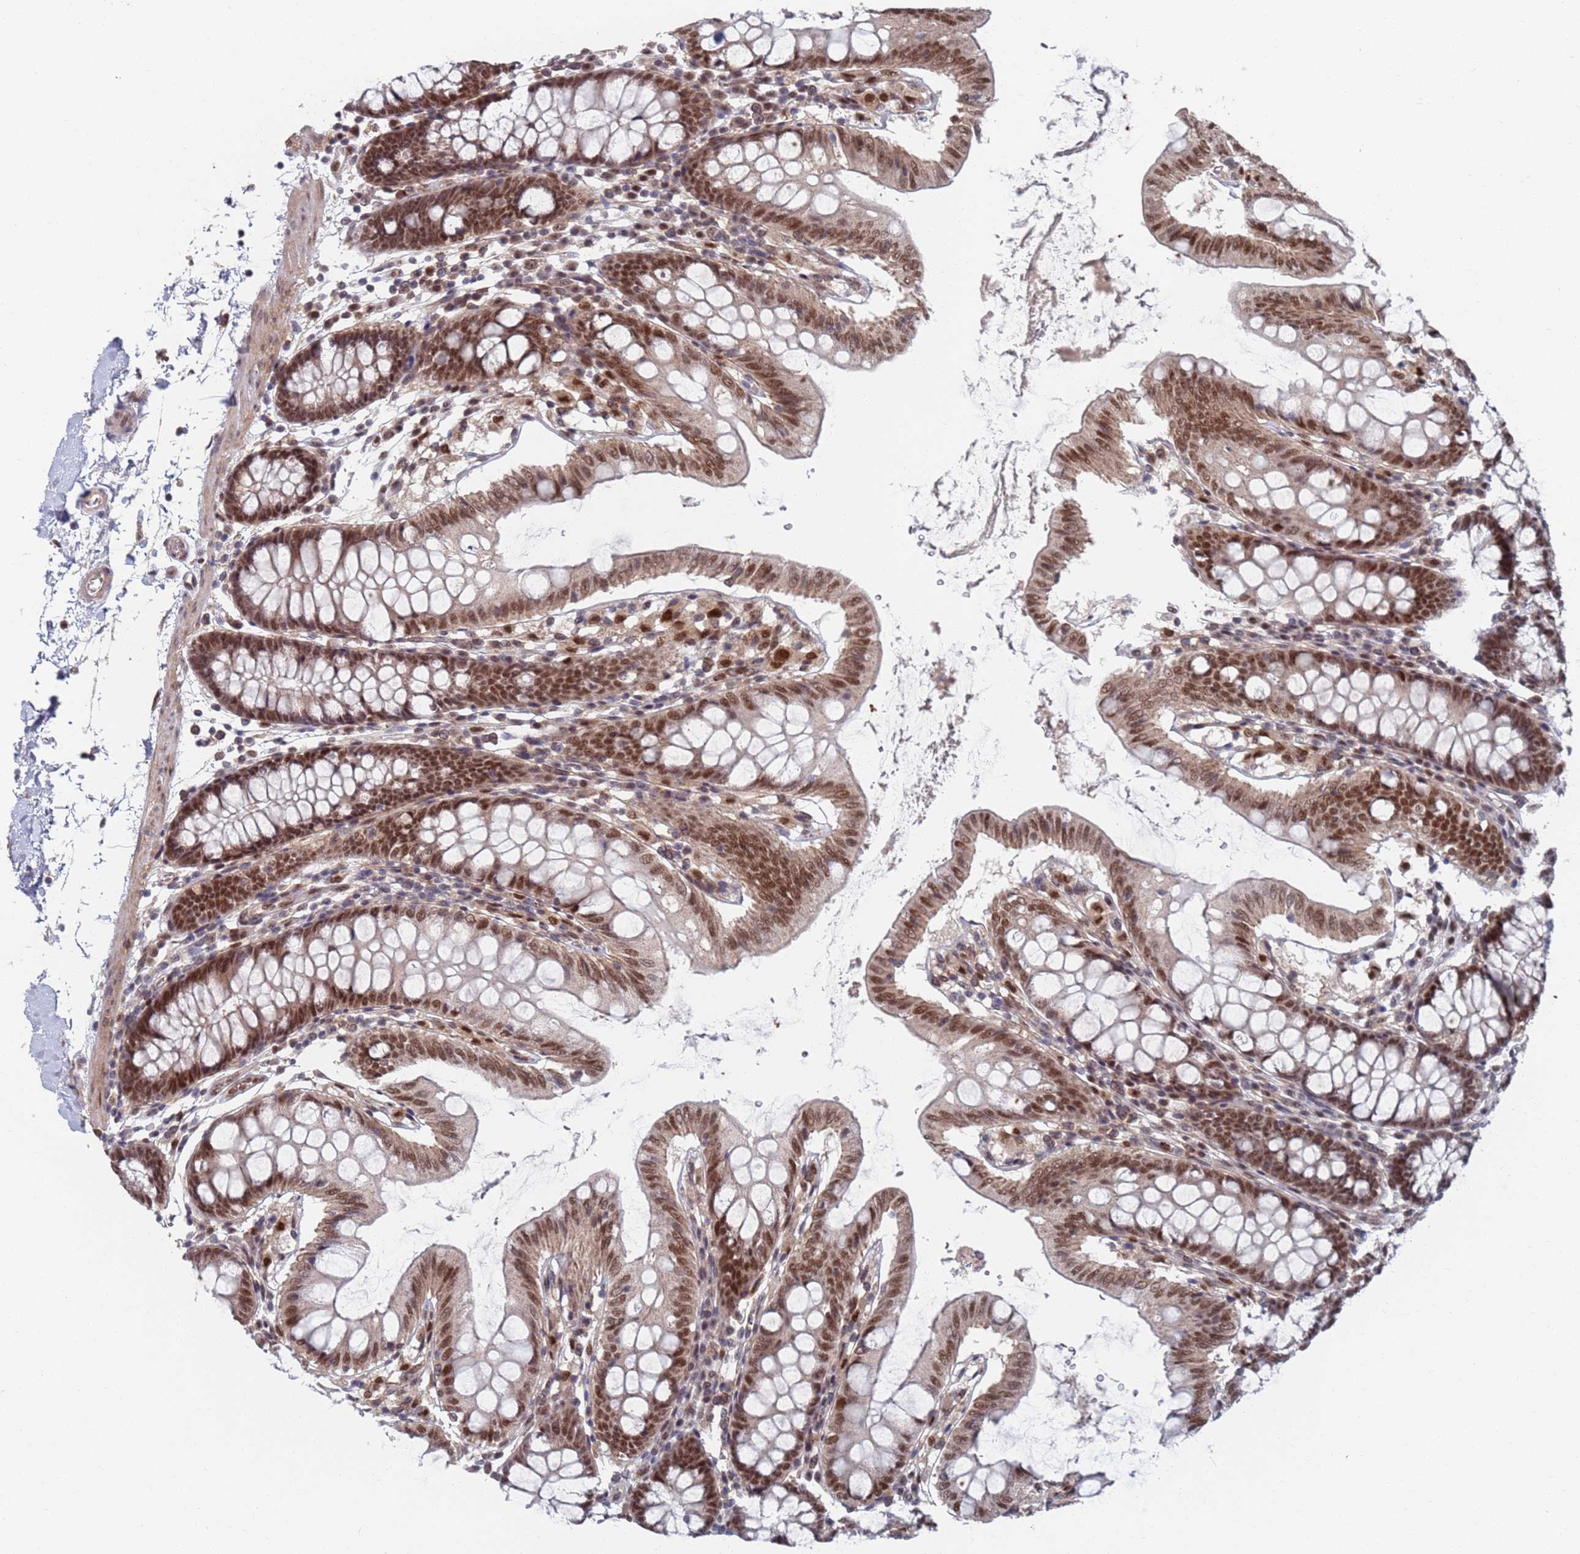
{"staining": {"intensity": "moderate", "quantity": ">75%", "location": "cytoplasmic/membranous,nuclear"}, "tissue": "colon", "cell_type": "Endothelial cells", "image_type": "normal", "snomed": [{"axis": "morphology", "description": "Normal tissue, NOS"}, {"axis": "topography", "description": "Colon"}], "caption": "Protein expression by immunohistochemistry demonstrates moderate cytoplasmic/membranous,nuclear expression in about >75% of endothelial cells in normal colon. The protein of interest is shown in brown color, while the nuclei are stained blue.", "gene": "RPP25", "patient": {"sex": "male", "age": 75}}